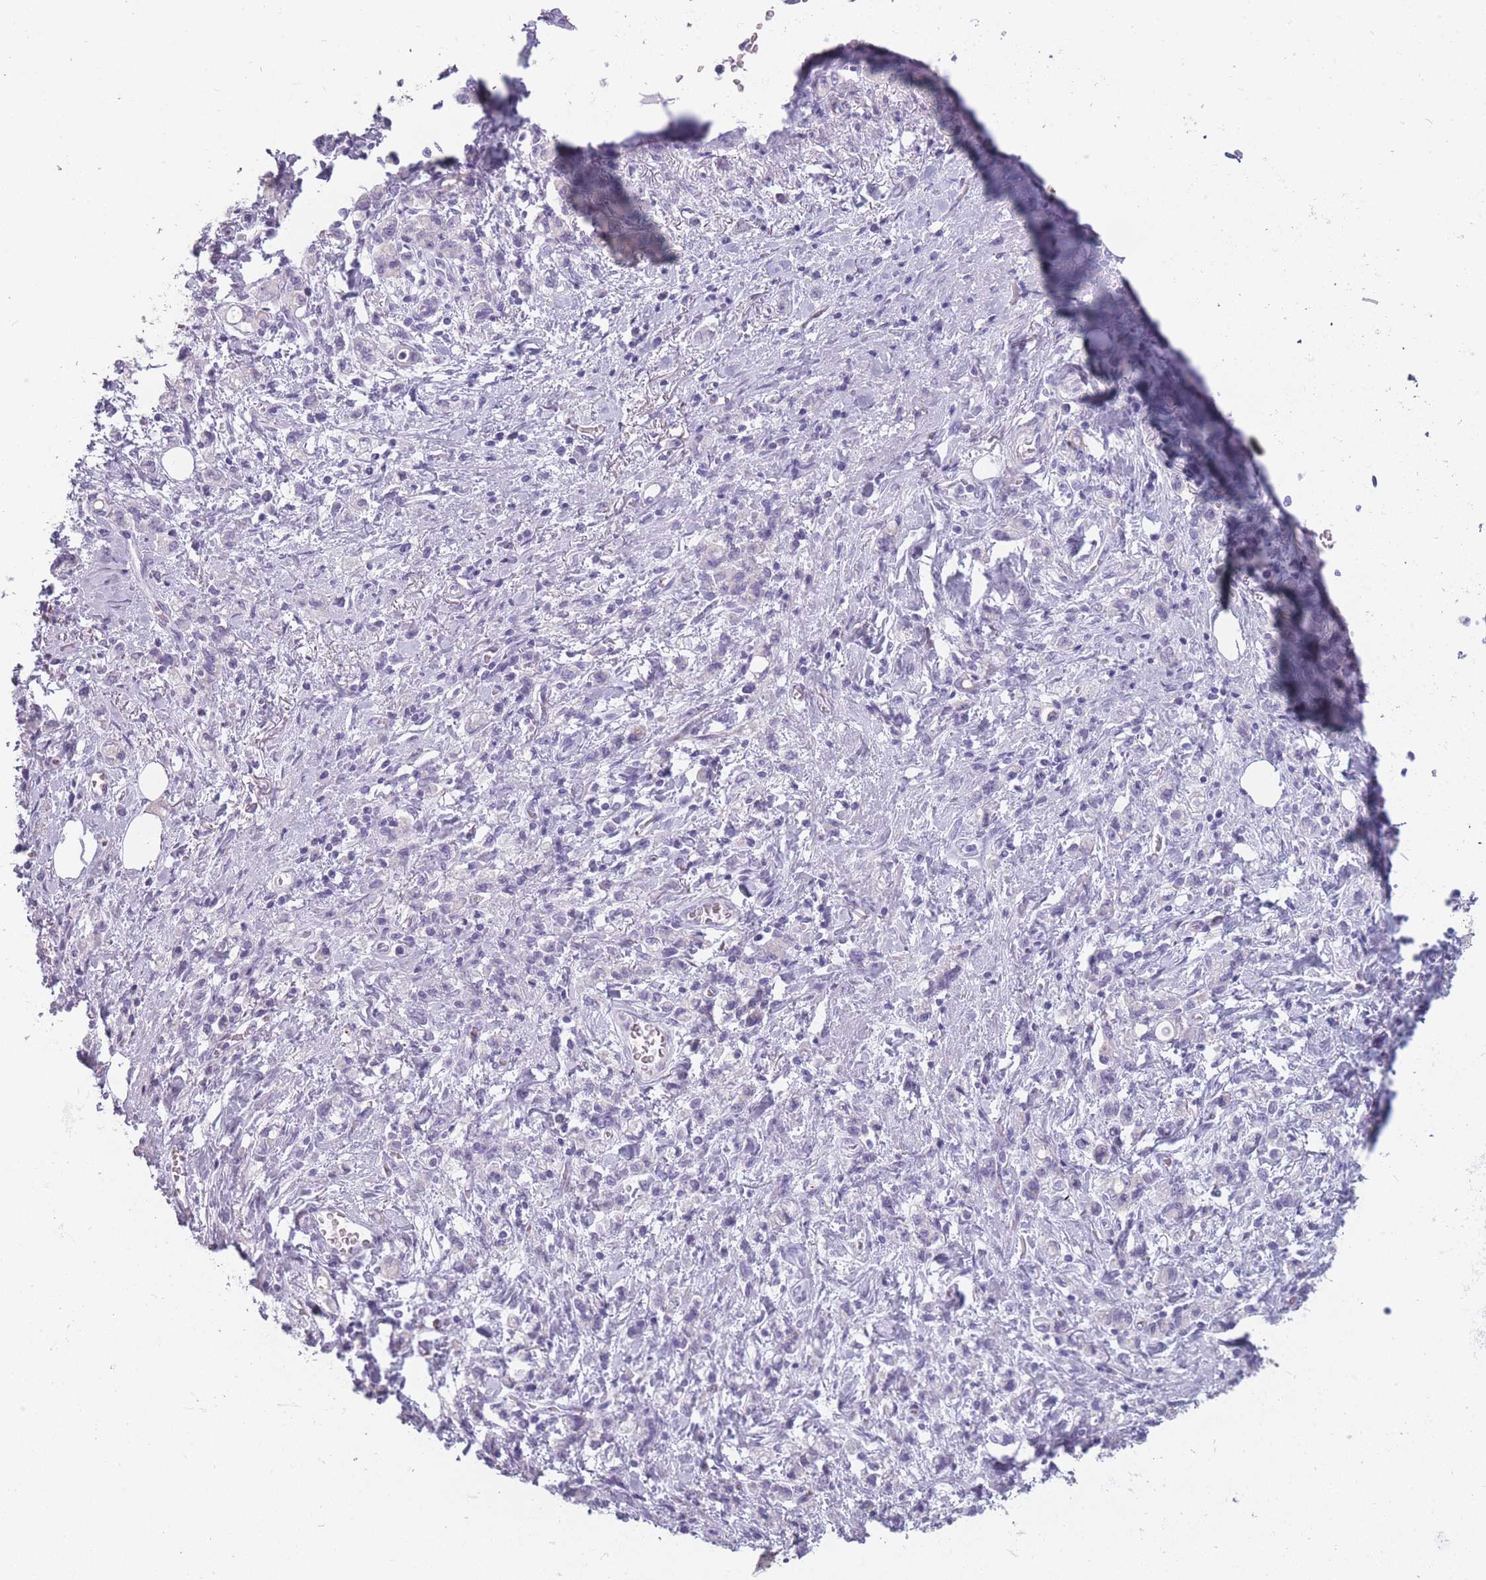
{"staining": {"intensity": "negative", "quantity": "none", "location": "none"}, "tissue": "stomach cancer", "cell_type": "Tumor cells", "image_type": "cancer", "snomed": [{"axis": "morphology", "description": "Adenocarcinoma, NOS"}, {"axis": "topography", "description": "Stomach"}], "caption": "There is no significant positivity in tumor cells of stomach cancer (adenocarcinoma).", "gene": "PPFIA3", "patient": {"sex": "male", "age": 77}}